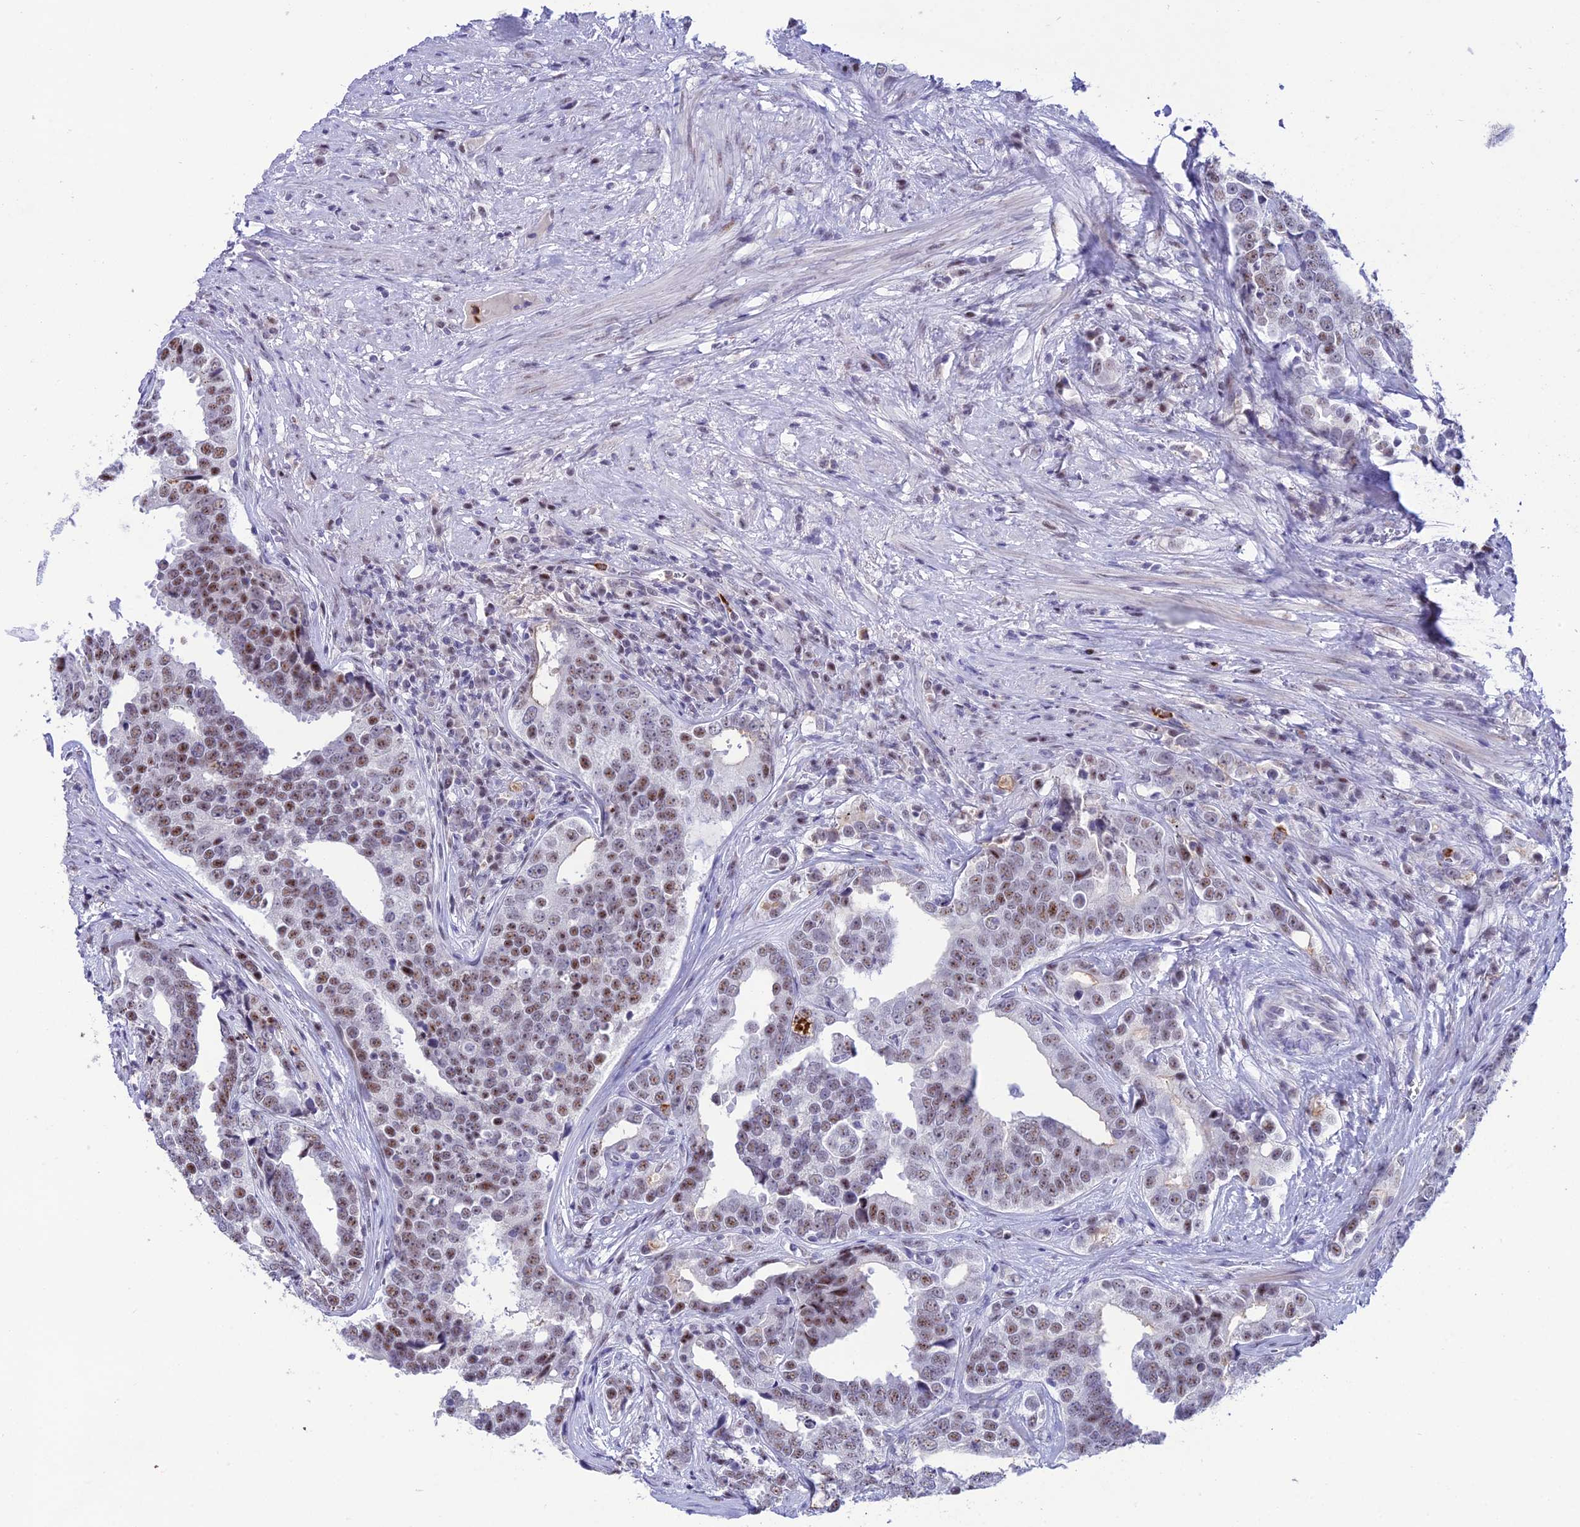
{"staining": {"intensity": "moderate", "quantity": "25%-75%", "location": "nuclear"}, "tissue": "prostate cancer", "cell_type": "Tumor cells", "image_type": "cancer", "snomed": [{"axis": "morphology", "description": "Adenocarcinoma, High grade"}, {"axis": "topography", "description": "Prostate"}], "caption": "There is medium levels of moderate nuclear staining in tumor cells of high-grade adenocarcinoma (prostate), as demonstrated by immunohistochemical staining (brown color).", "gene": "MFSD2B", "patient": {"sex": "male", "age": 71}}